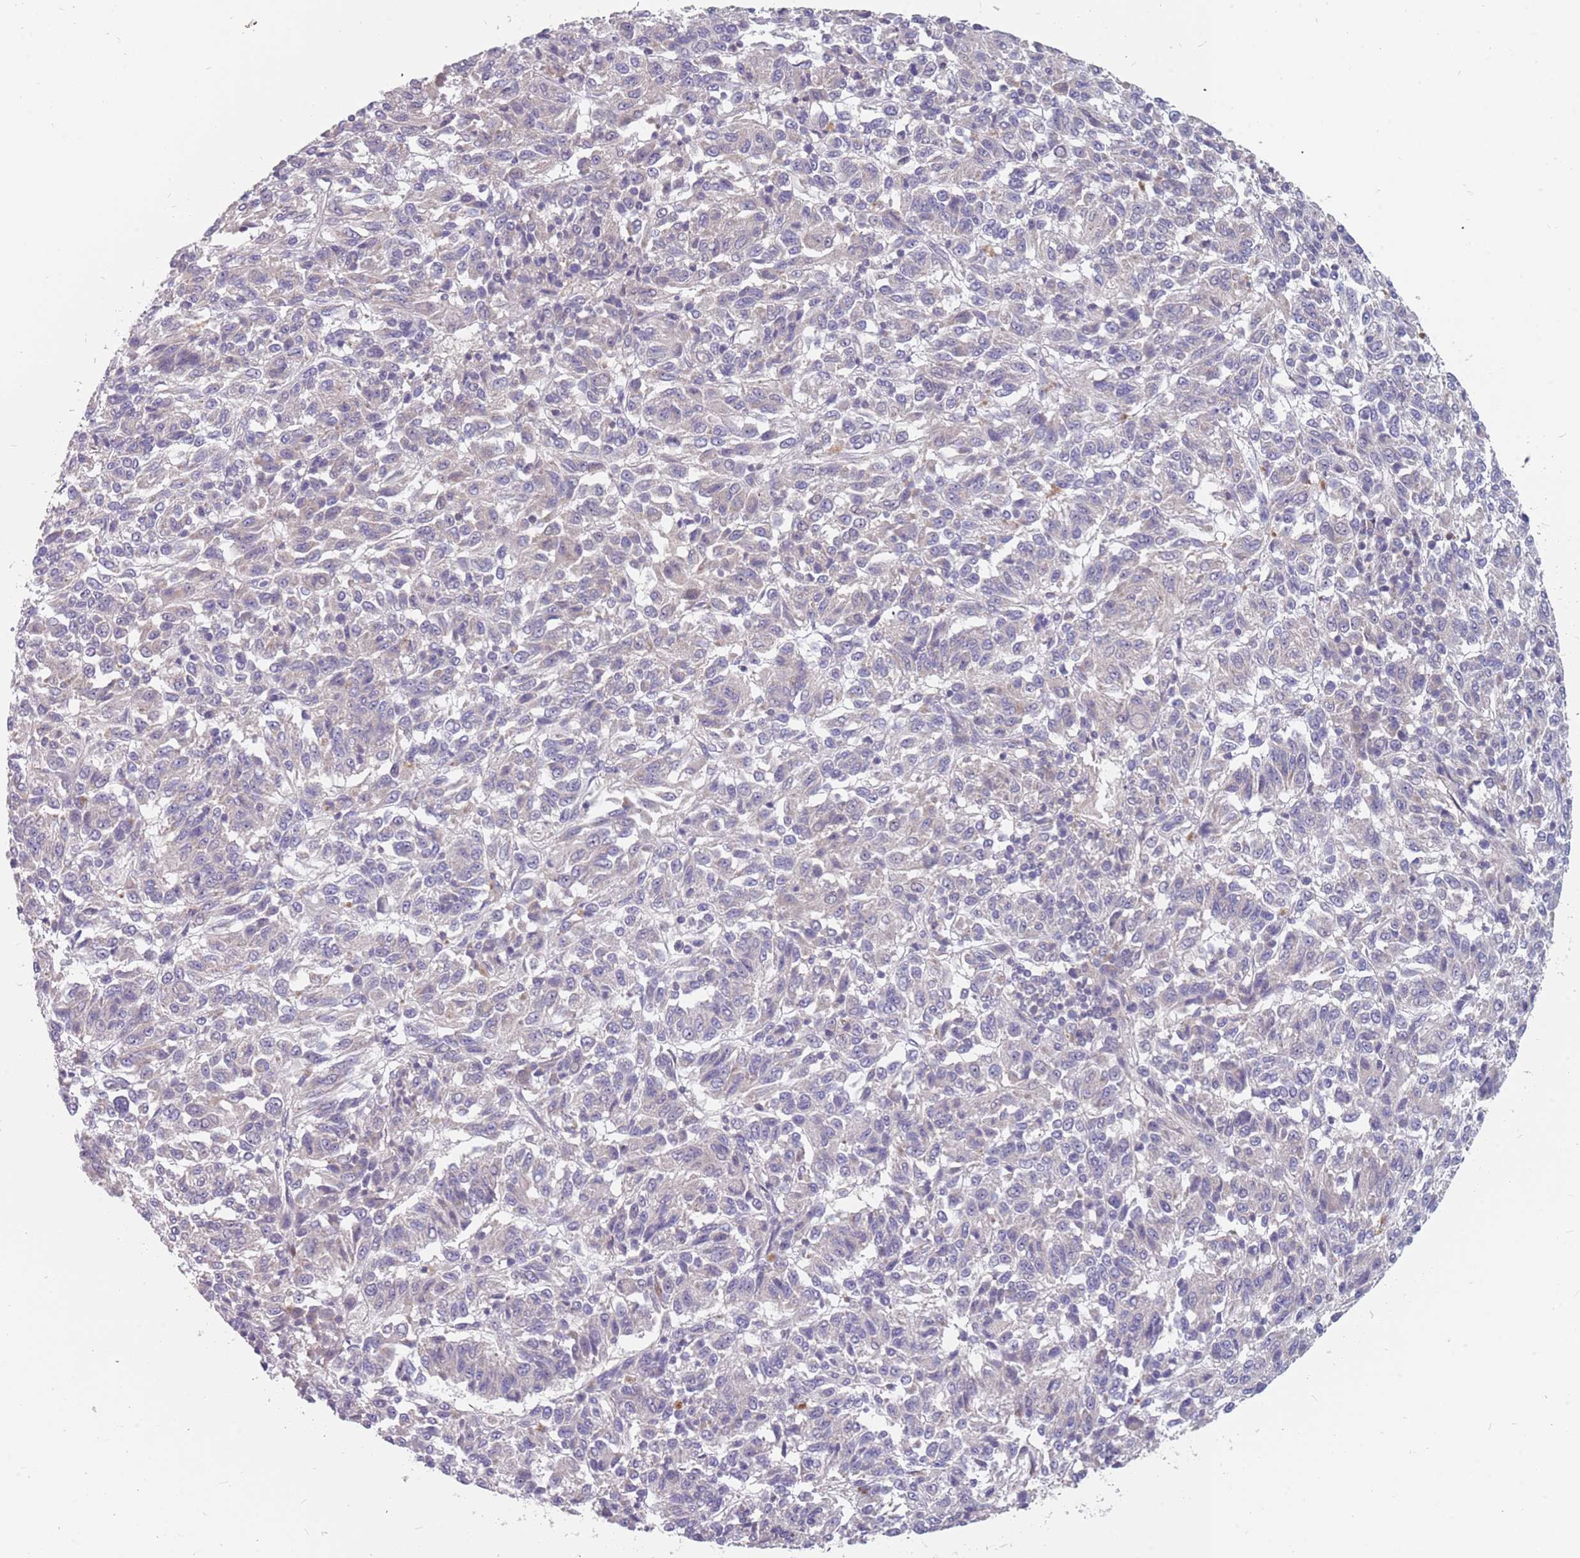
{"staining": {"intensity": "negative", "quantity": "none", "location": "none"}, "tissue": "melanoma", "cell_type": "Tumor cells", "image_type": "cancer", "snomed": [{"axis": "morphology", "description": "Malignant melanoma, Metastatic site"}, {"axis": "topography", "description": "Lung"}], "caption": "Tumor cells show no significant staining in melanoma.", "gene": "CMTR2", "patient": {"sex": "male", "age": 64}}